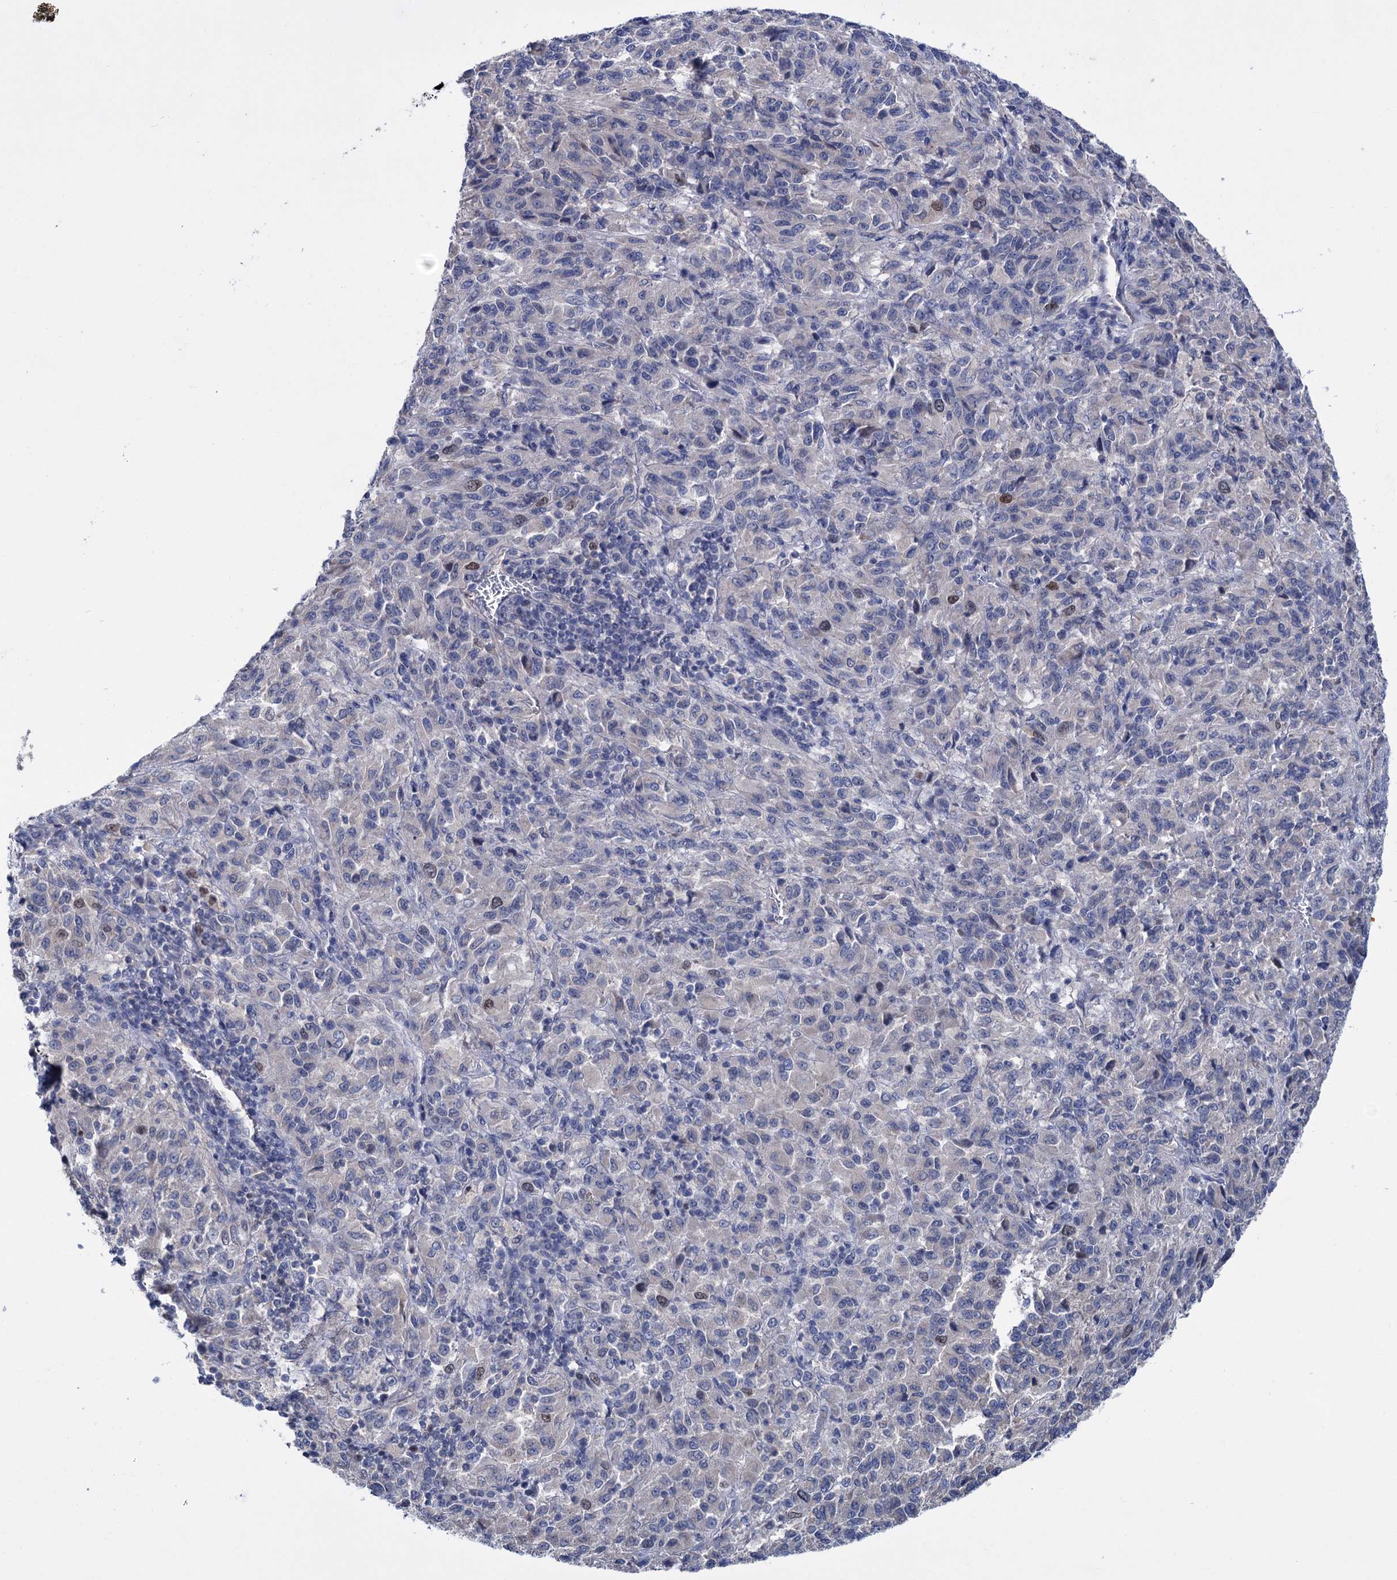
{"staining": {"intensity": "negative", "quantity": "none", "location": "none"}, "tissue": "melanoma", "cell_type": "Tumor cells", "image_type": "cancer", "snomed": [{"axis": "morphology", "description": "Malignant melanoma, Metastatic site"}, {"axis": "topography", "description": "Lung"}], "caption": "This is an immunohistochemistry micrograph of melanoma. There is no staining in tumor cells.", "gene": "FAM111B", "patient": {"sex": "male", "age": 64}}